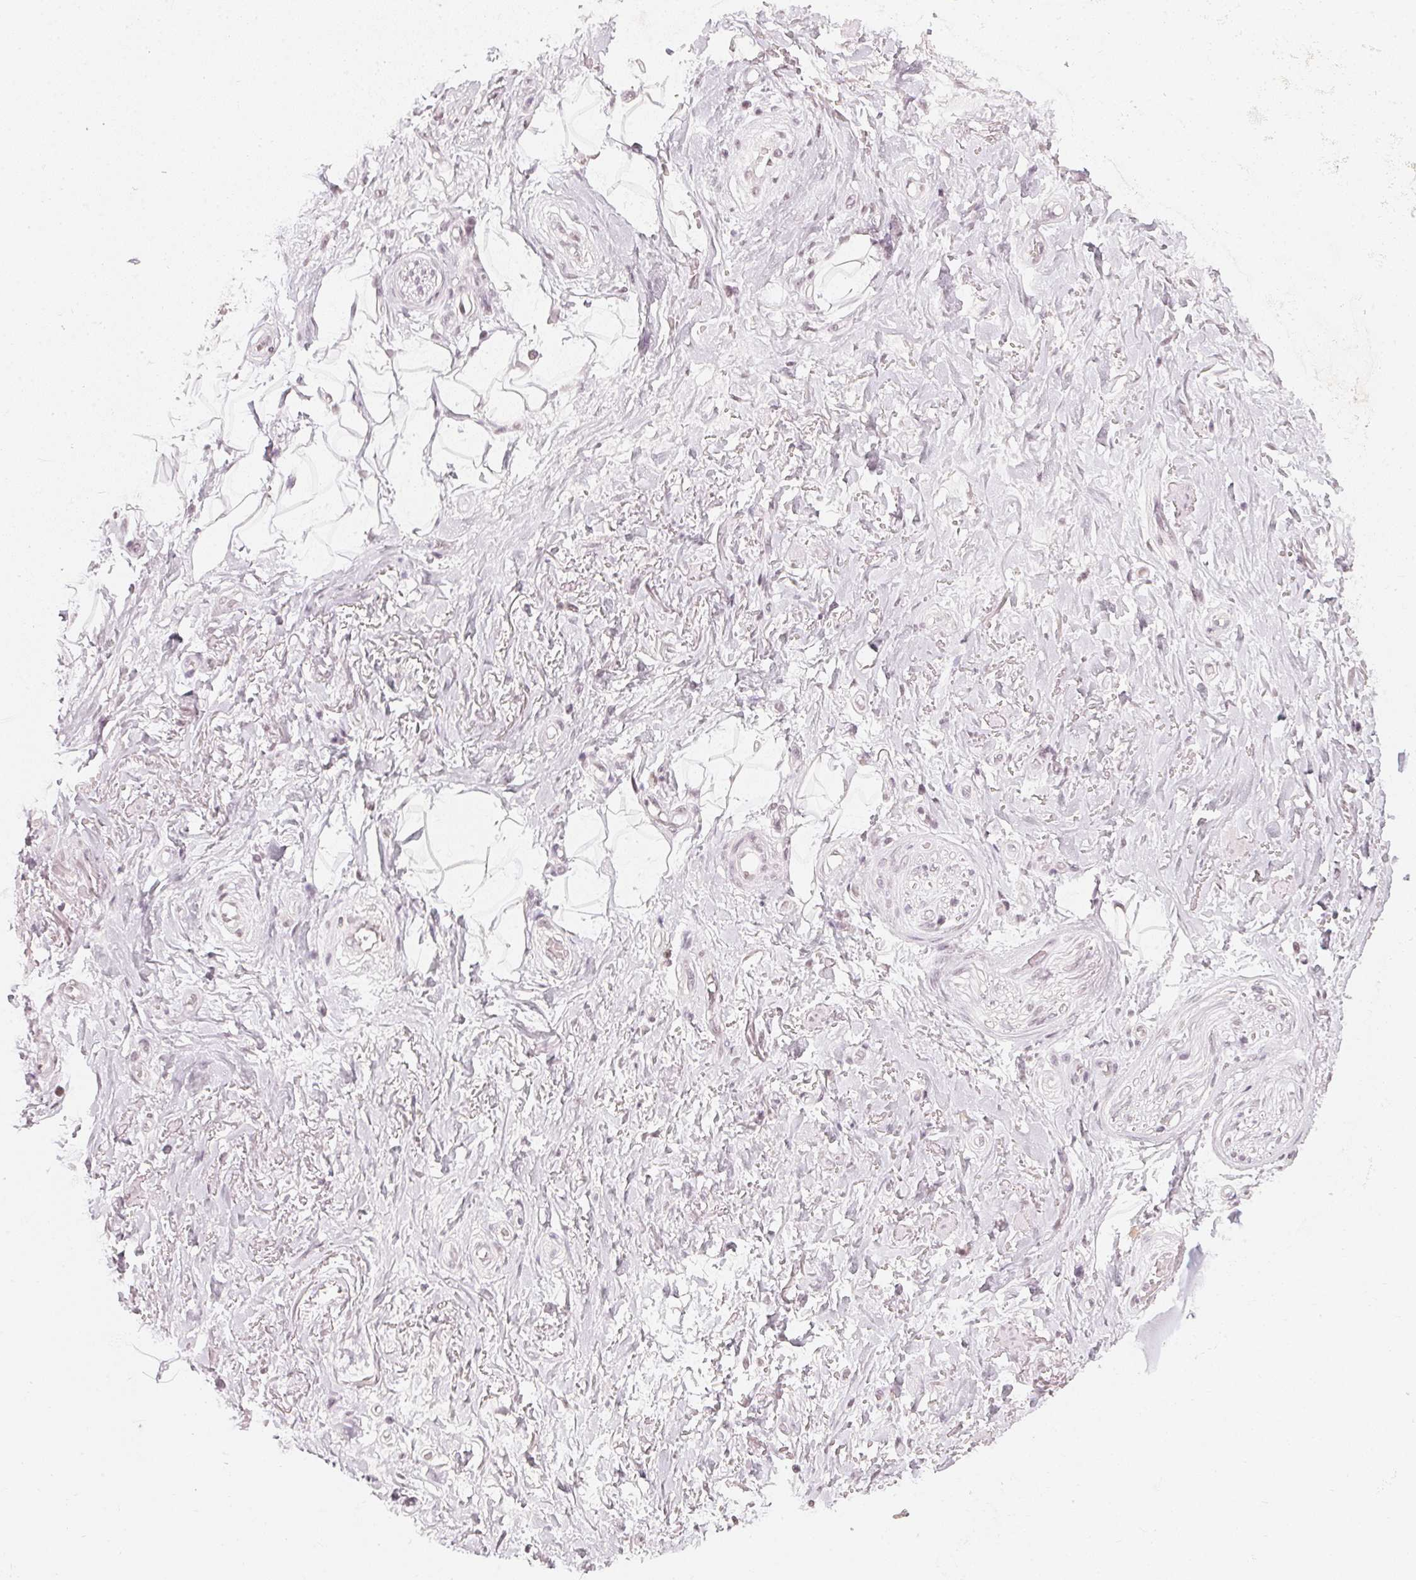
{"staining": {"intensity": "negative", "quantity": "none", "location": "none"}, "tissue": "adipose tissue", "cell_type": "Adipocytes", "image_type": "normal", "snomed": [{"axis": "morphology", "description": "Normal tissue, NOS"}, {"axis": "topography", "description": "Anal"}, {"axis": "topography", "description": "Peripheral nerve tissue"}], "caption": "Immunohistochemical staining of unremarkable adipose tissue reveals no significant expression in adipocytes. The staining is performed using DAB (3,3'-diaminobenzidine) brown chromogen with nuclei counter-stained in using hematoxylin.", "gene": "DNAJC6", "patient": {"sex": "male", "age": 53}}